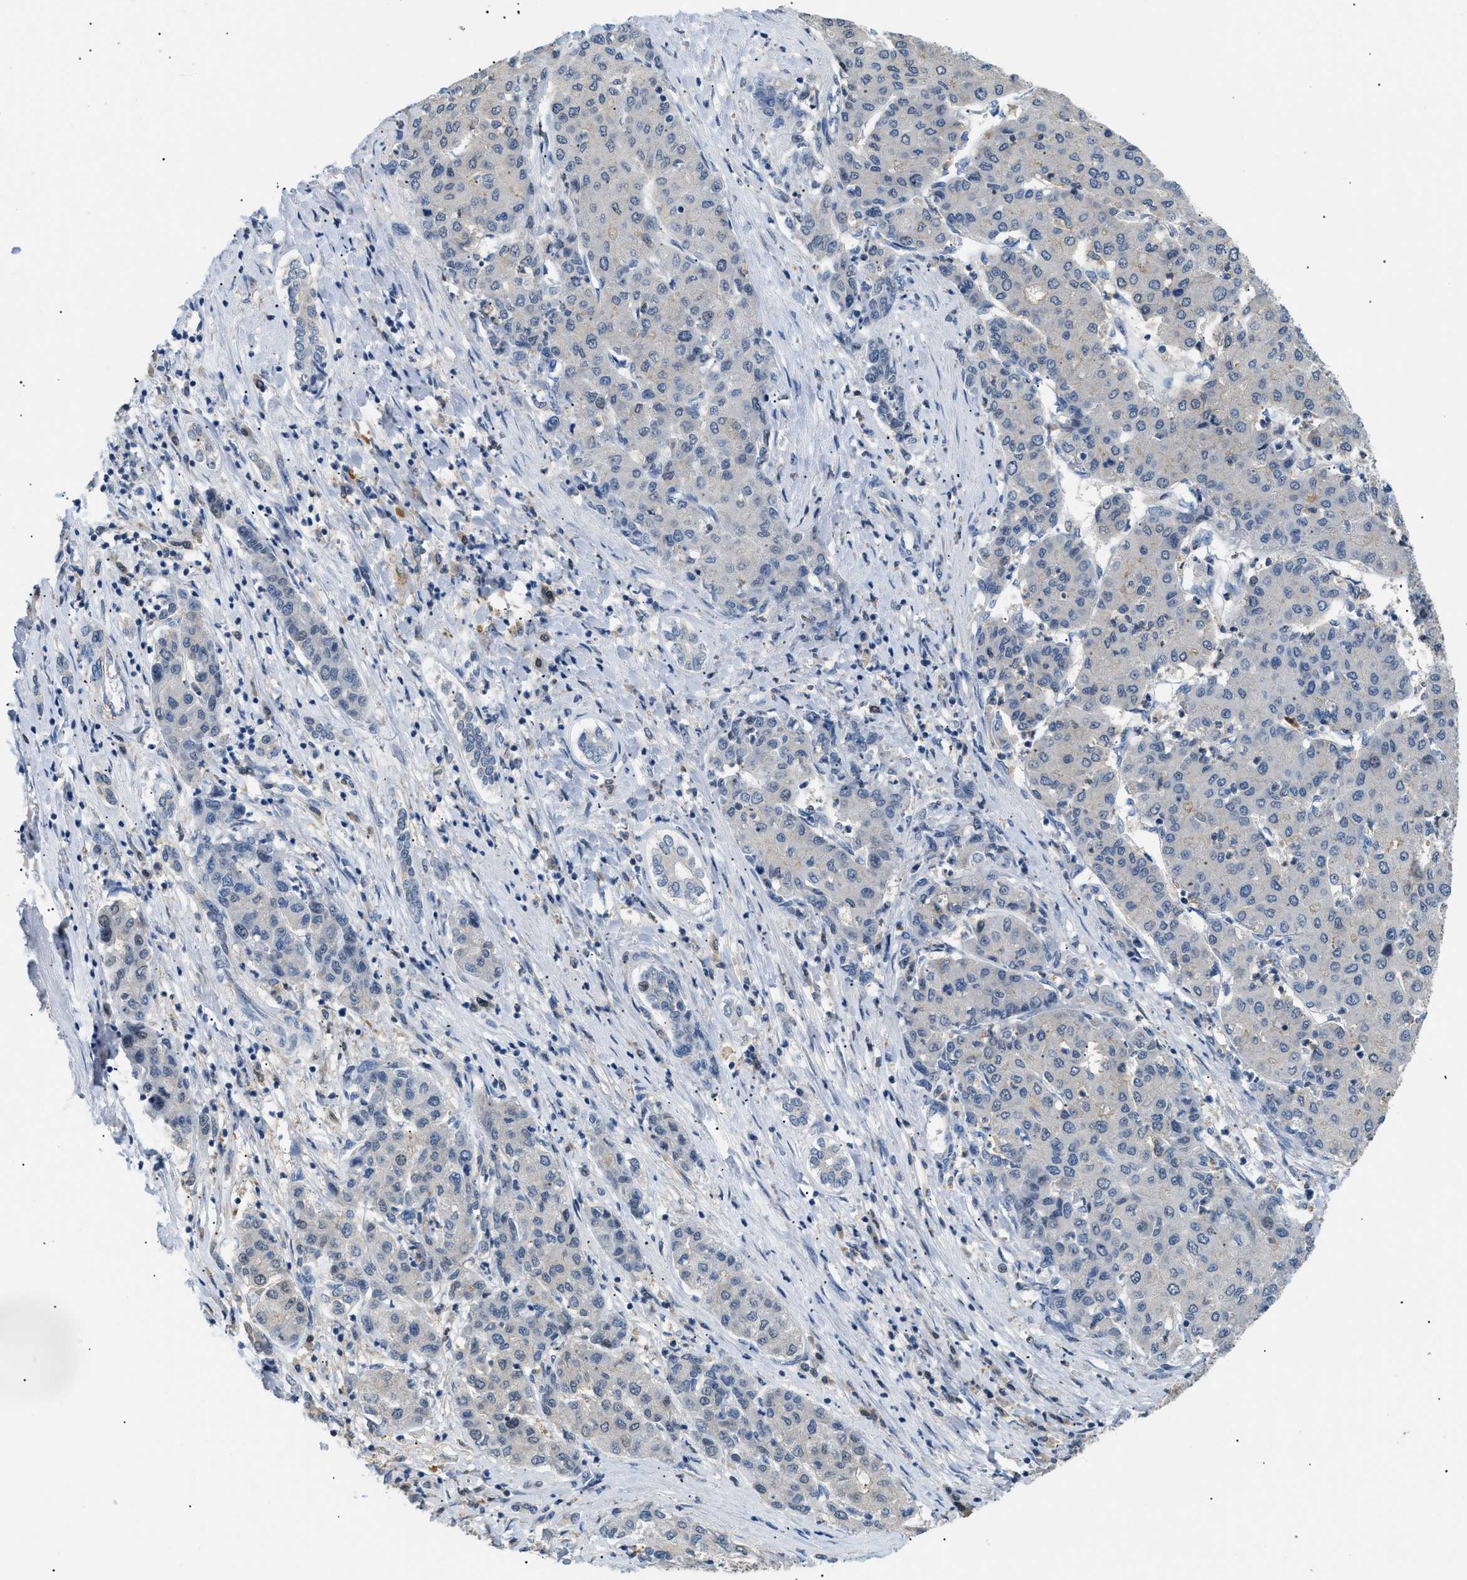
{"staining": {"intensity": "negative", "quantity": "none", "location": "none"}, "tissue": "liver cancer", "cell_type": "Tumor cells", "image_type": "cancer", "snomed": [{"axis": "morphology", "description": "Carcinoma, Hepatocellular, NOS"}, {"axis": "topography", "description": "Liver"}], "caption": "Immunohistochemistry of hepatocellular carcinoma (liver) demonstrates no expression in tumor cells.", "gene": "AKR1A1", "patient": {"sex": "male", "age": 65}}